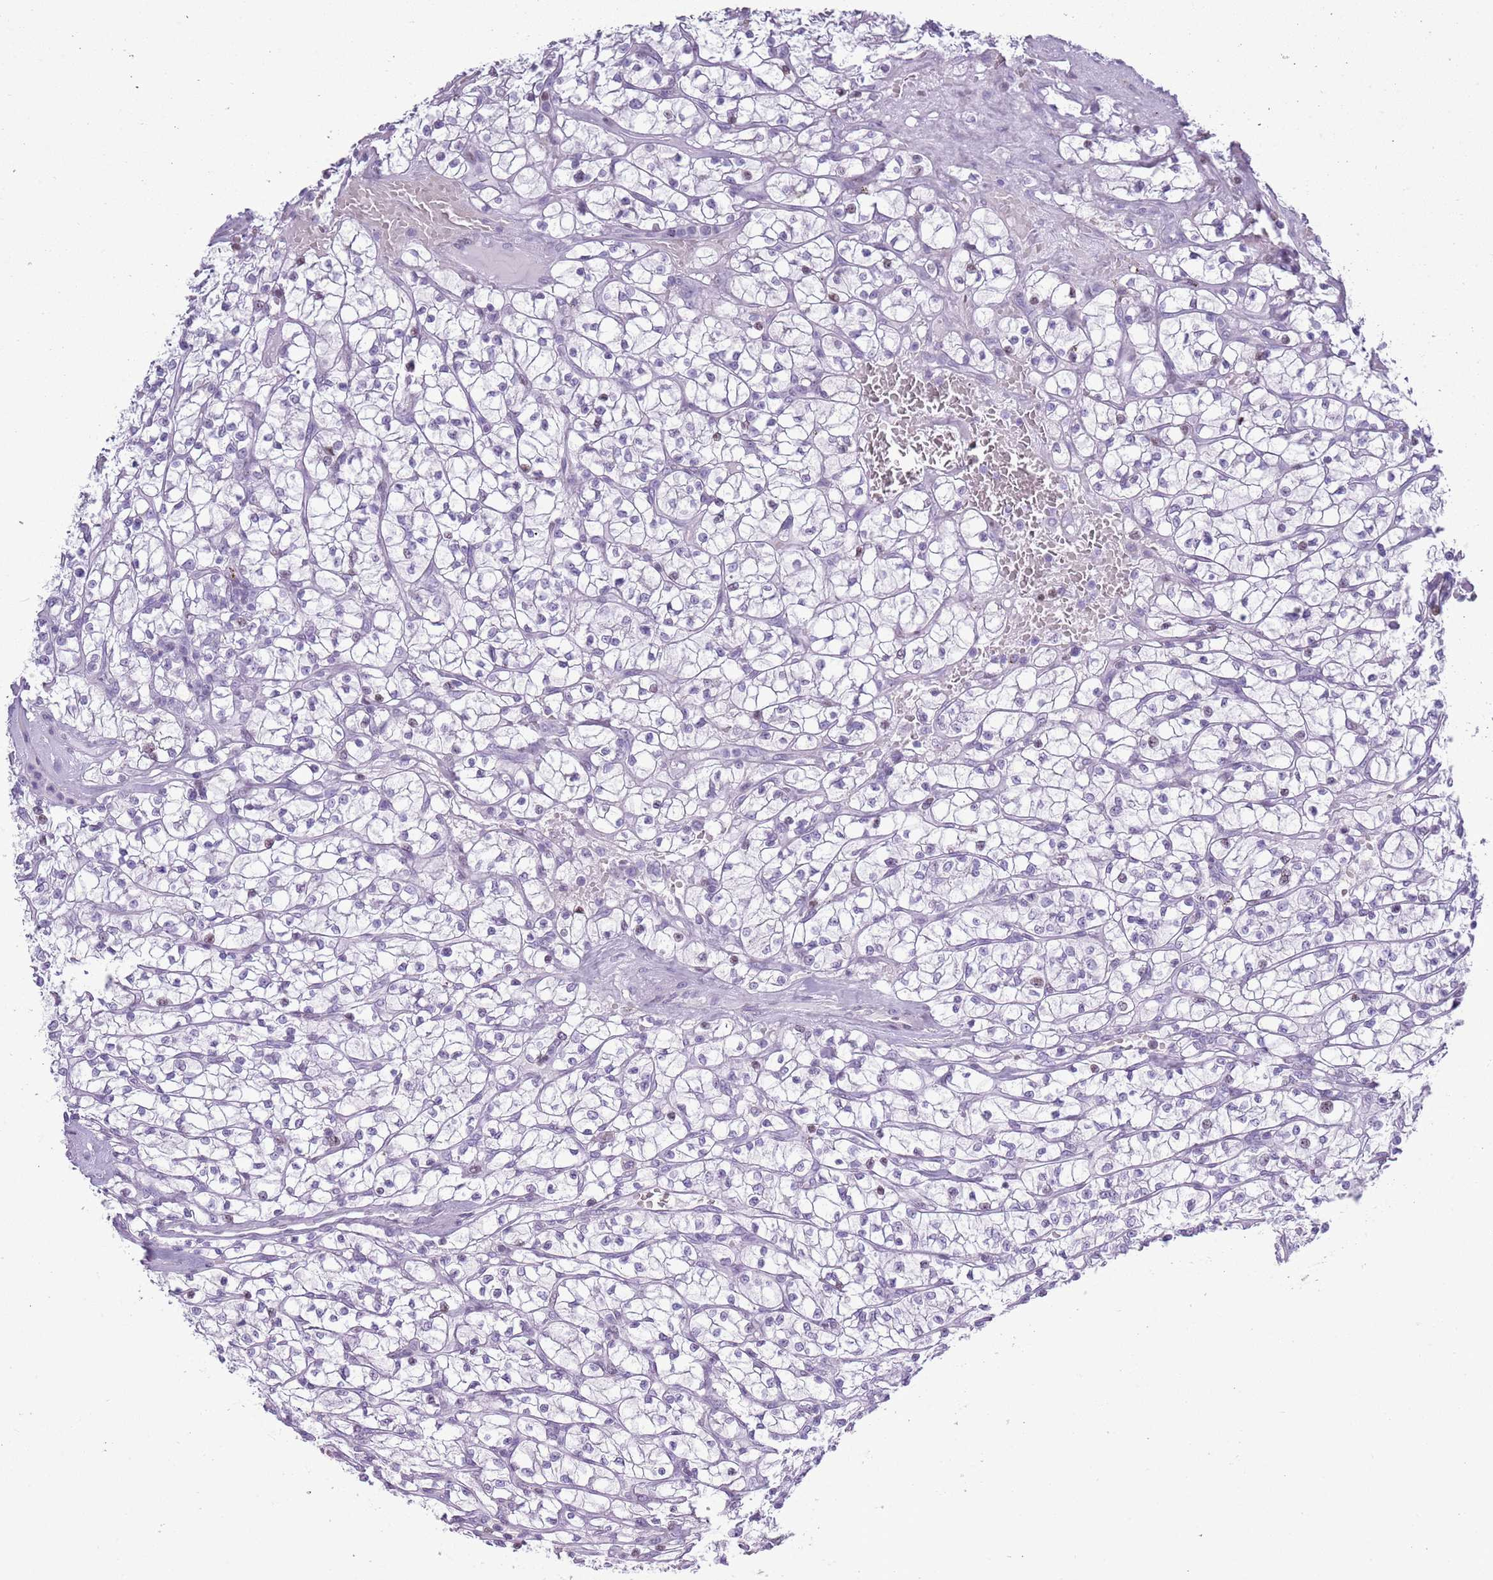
{"staining": {"intensity": "negative", "quantity": "none", "location": "none"}, "tissue": "renal cancer", "cell_type": "Tumor cells", "image_type": "cancer", "snomed": [{"axis": "morphology", "description": "Adenocarcinoma, NOS"}, {"axis": "topography", "description": "Kidney"}], "caption": "DAB (3,3'-diaminobenzidine) immunohistochemical staining of adenocarcinoma (renal) reveals no significant positivity in tumor cells. Brightfield microscopy of IHC stained with DAB (3,3'-diaminobenzidine) (brown) and hematoxylin (blue), captured at high magnification.", "gene": "ASIP", "patient": {"sex": "female", "age": 64}}